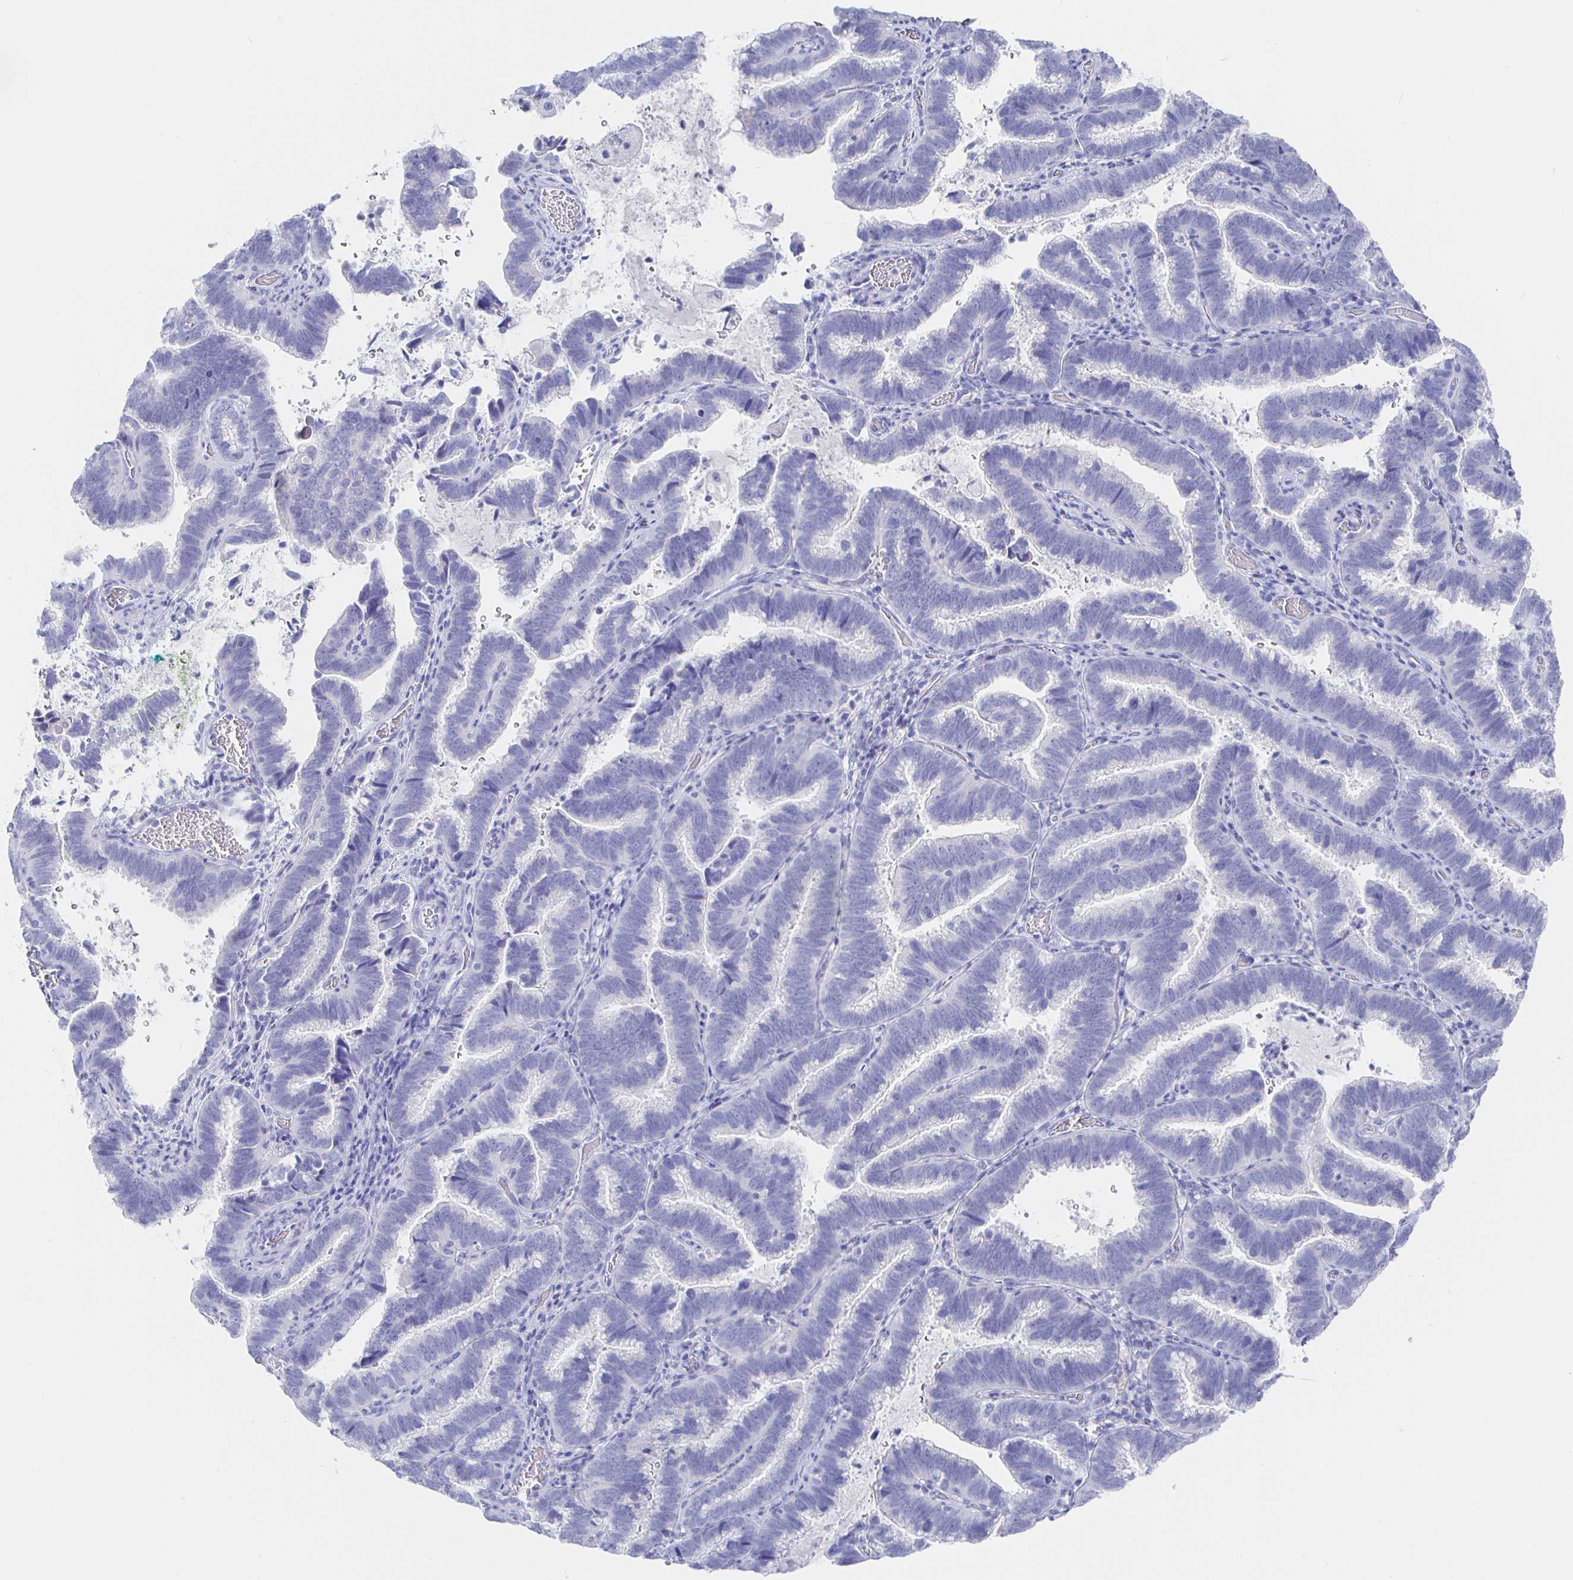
{"staining": {"intensity": "negative", "quantity": "none", "location": "none"}, "tissue": "cervical cancer", "cell_type": "Tumor cells", "image_type": "cancer", "snomed": [{"axis": "morphology", "description": "Adenocarcinoma, NOS"}, {"axis": "topography", "description": "Cervix"}], "caption": "Cervical adenocarcinoma was stained to show a protein in brown. There is no significant expression in tumor cells.", "gene": "CLCA1", "patient": {"sex": "female", "age": 61}}